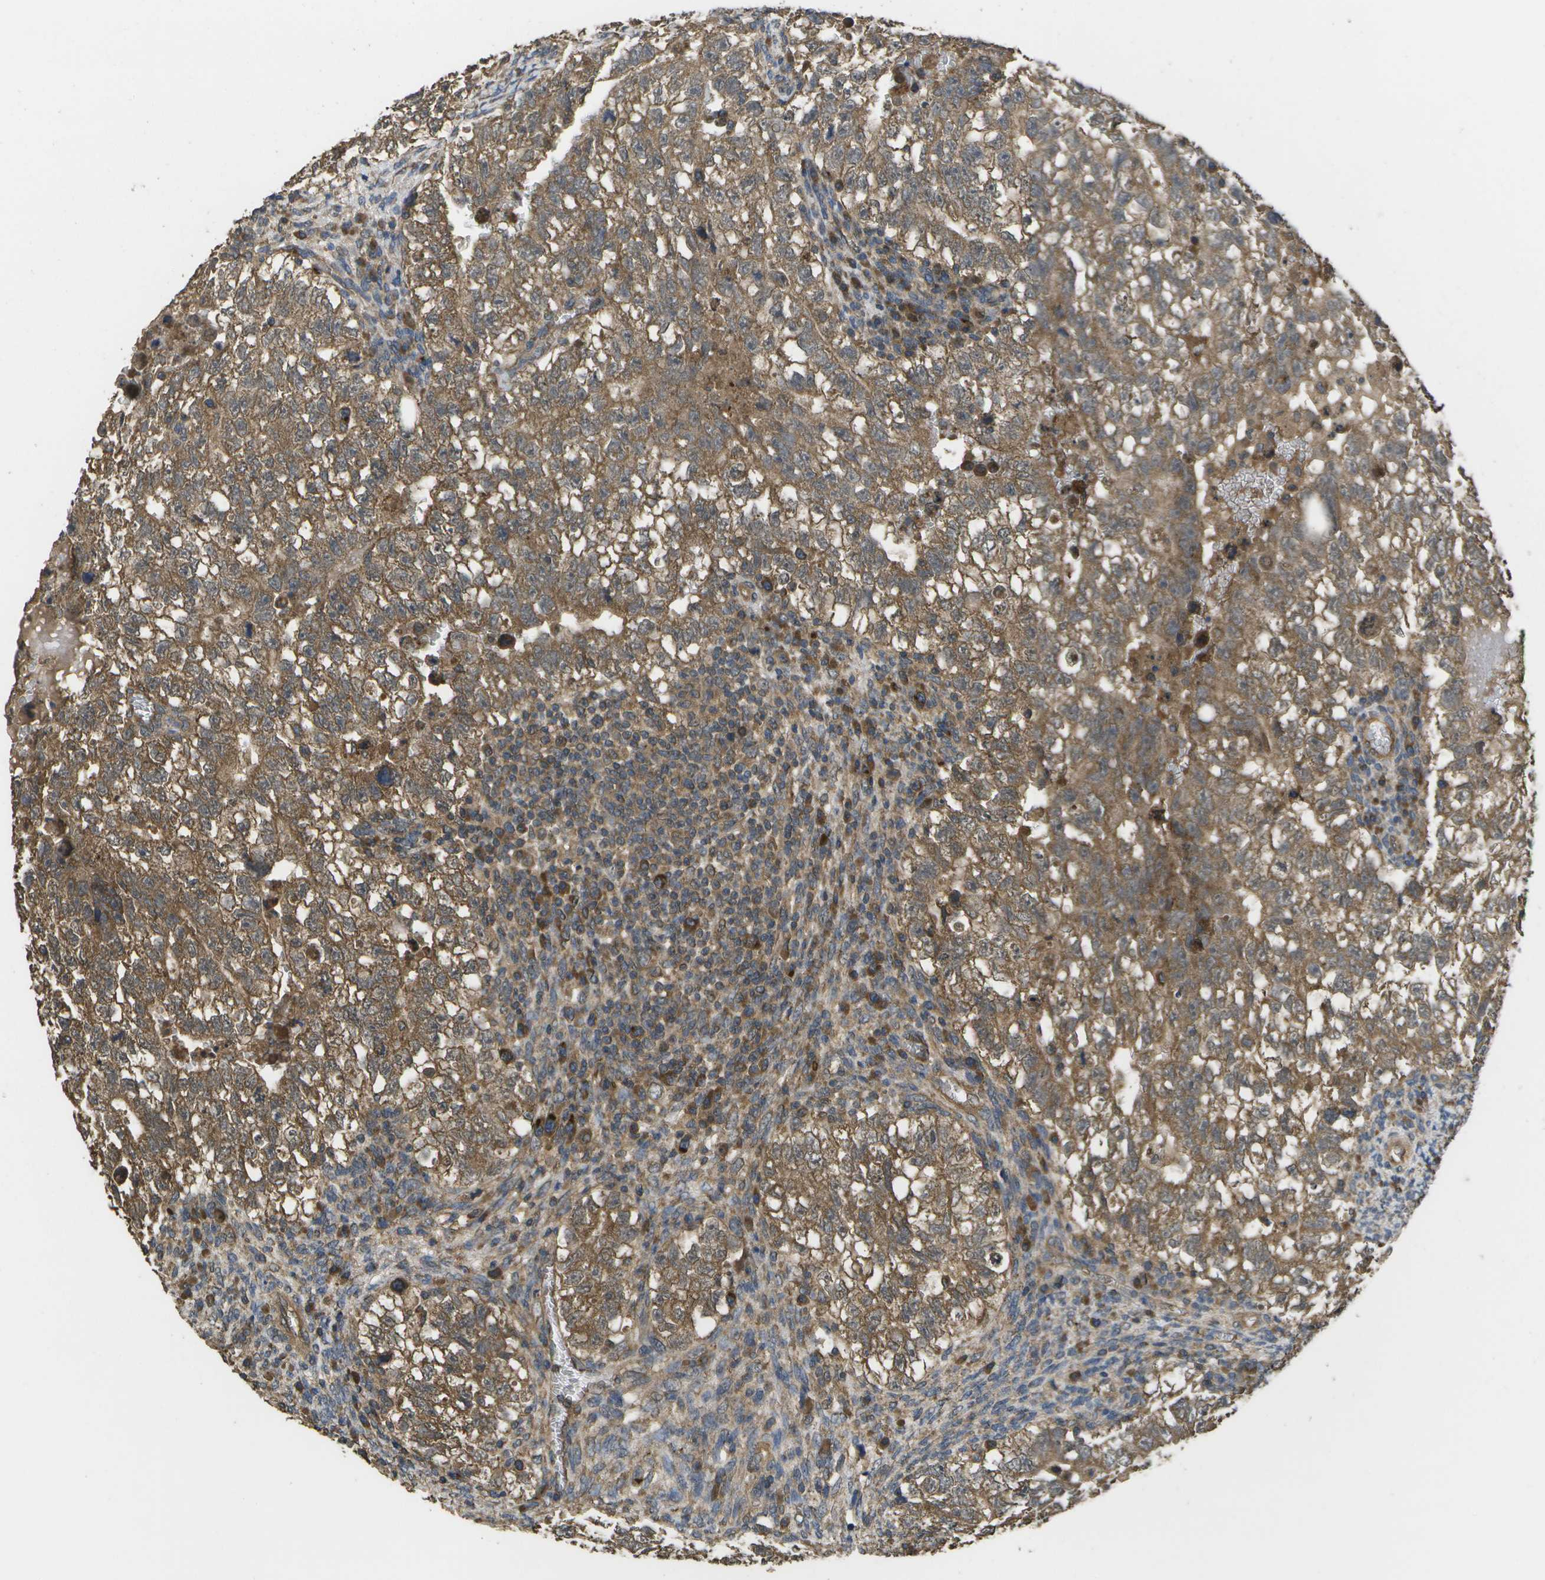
{"staining": {"intensity": "moderate", "quantity": ">75%", "location": "cytoplasmic/membranous"}, "tissue": "testis cancer", "cell_type": "Tumor cells", "image_type": "cancer", "snomed": [{"axis": "morphology", "description": "Seminoma, NOS"}, {"axis": "morphology", "description": "Carcinoma, Embryonal, NOS"}, {"axis": "topography", "description": "Testis"}], "caption": "IHC of human testis cancer shows medium levels of moderate cytoplasmic/membranous positivity in about >75% of tumor cells.", "gene": "SACS", "patient": {"sex": "male", "age": 38}}